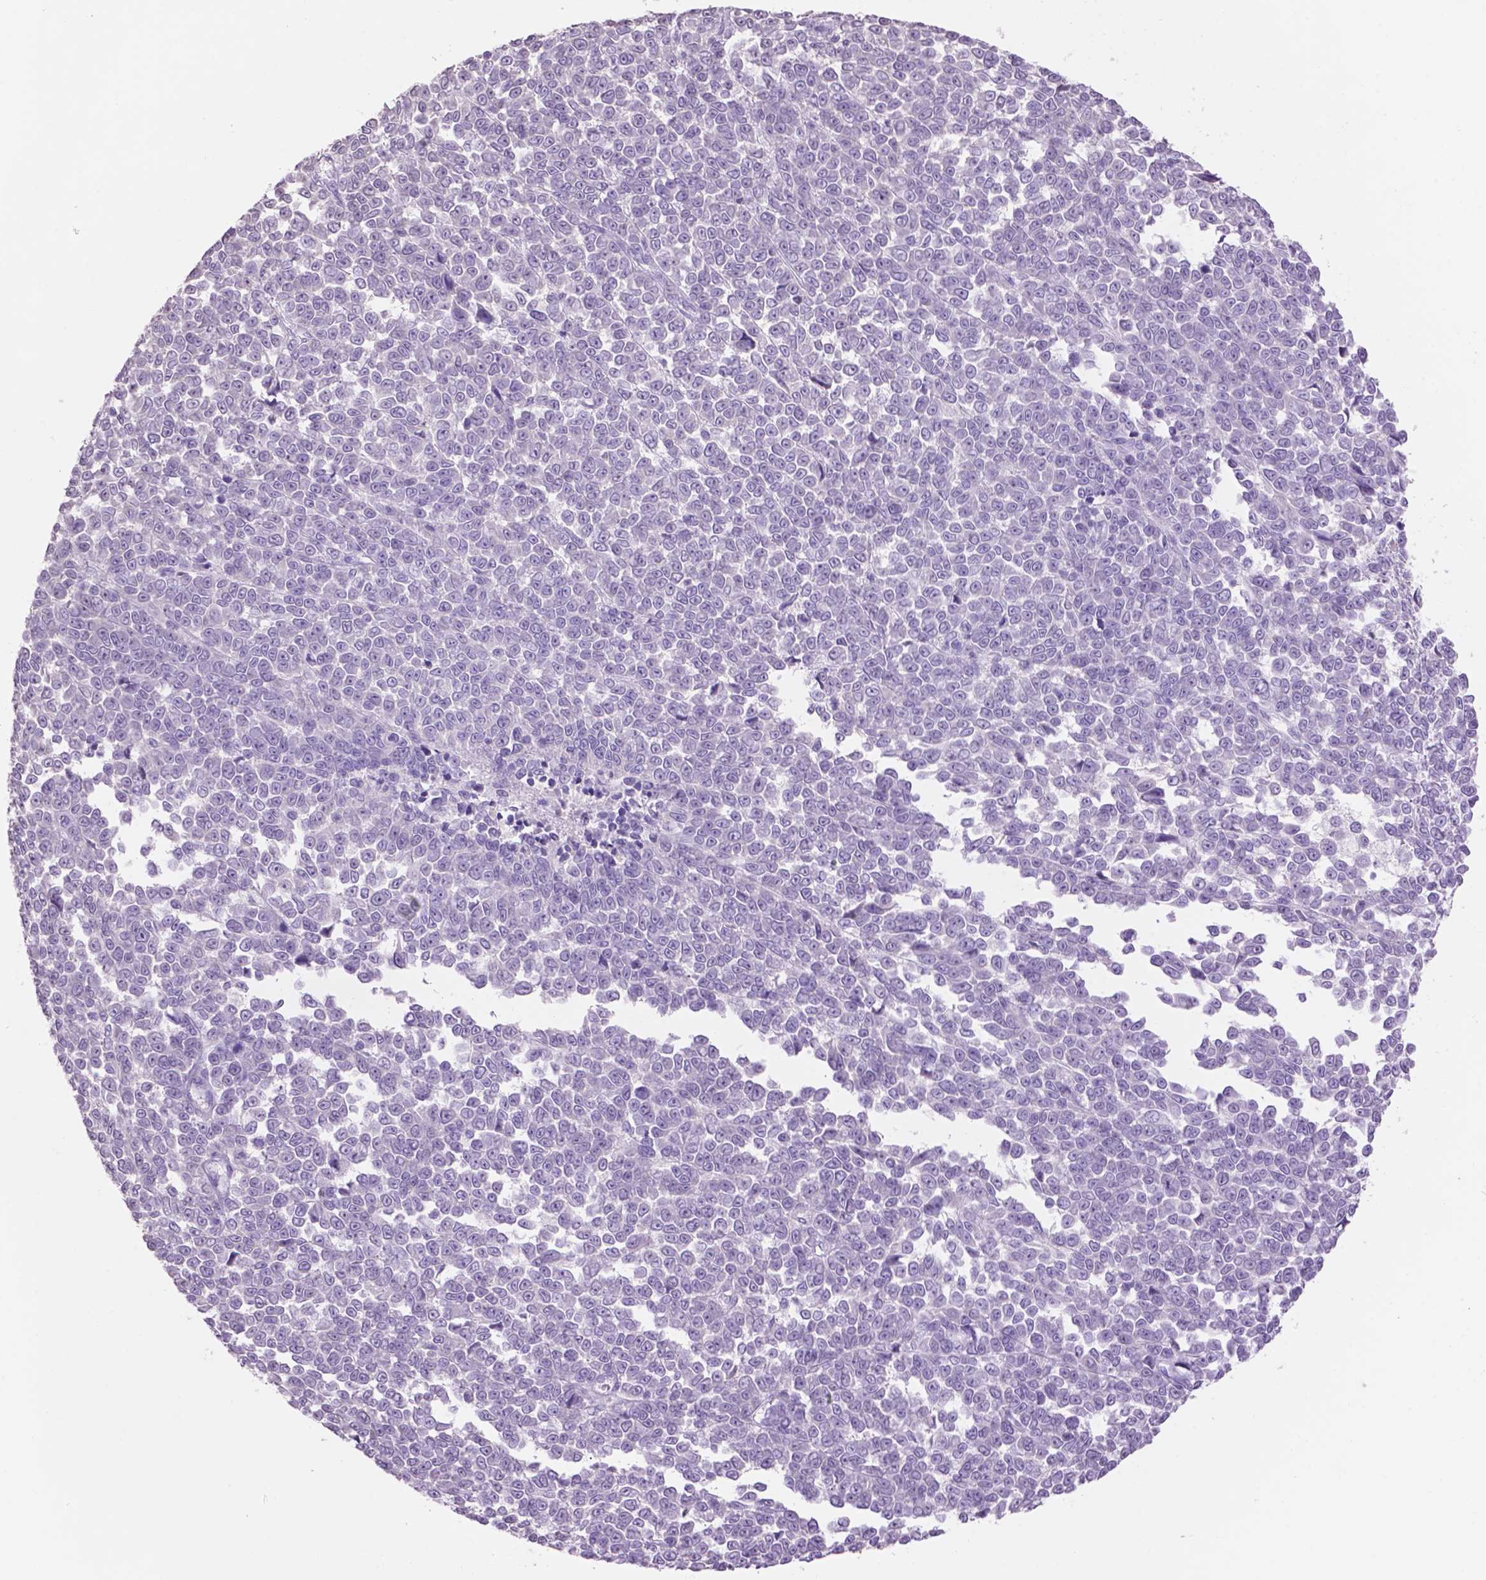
{"staining": {"intensity": "negative", "quantity": "none", "location": "none"}, "tissue": "melanoma", "cell_type": "Tumor cells", "image_type": "cancer", "snomed": [{"axis": "morphology", "description": "Malignant melanoma, NOS"}, {"axis": "topography", "description": "Skin"}], "caption": "Human malignant melanoma stained for a protein using IHC exhibits no positivity in tumor cells.", "gene": "CRYBA4", "patient": {"sex": "female", "age": 95}}